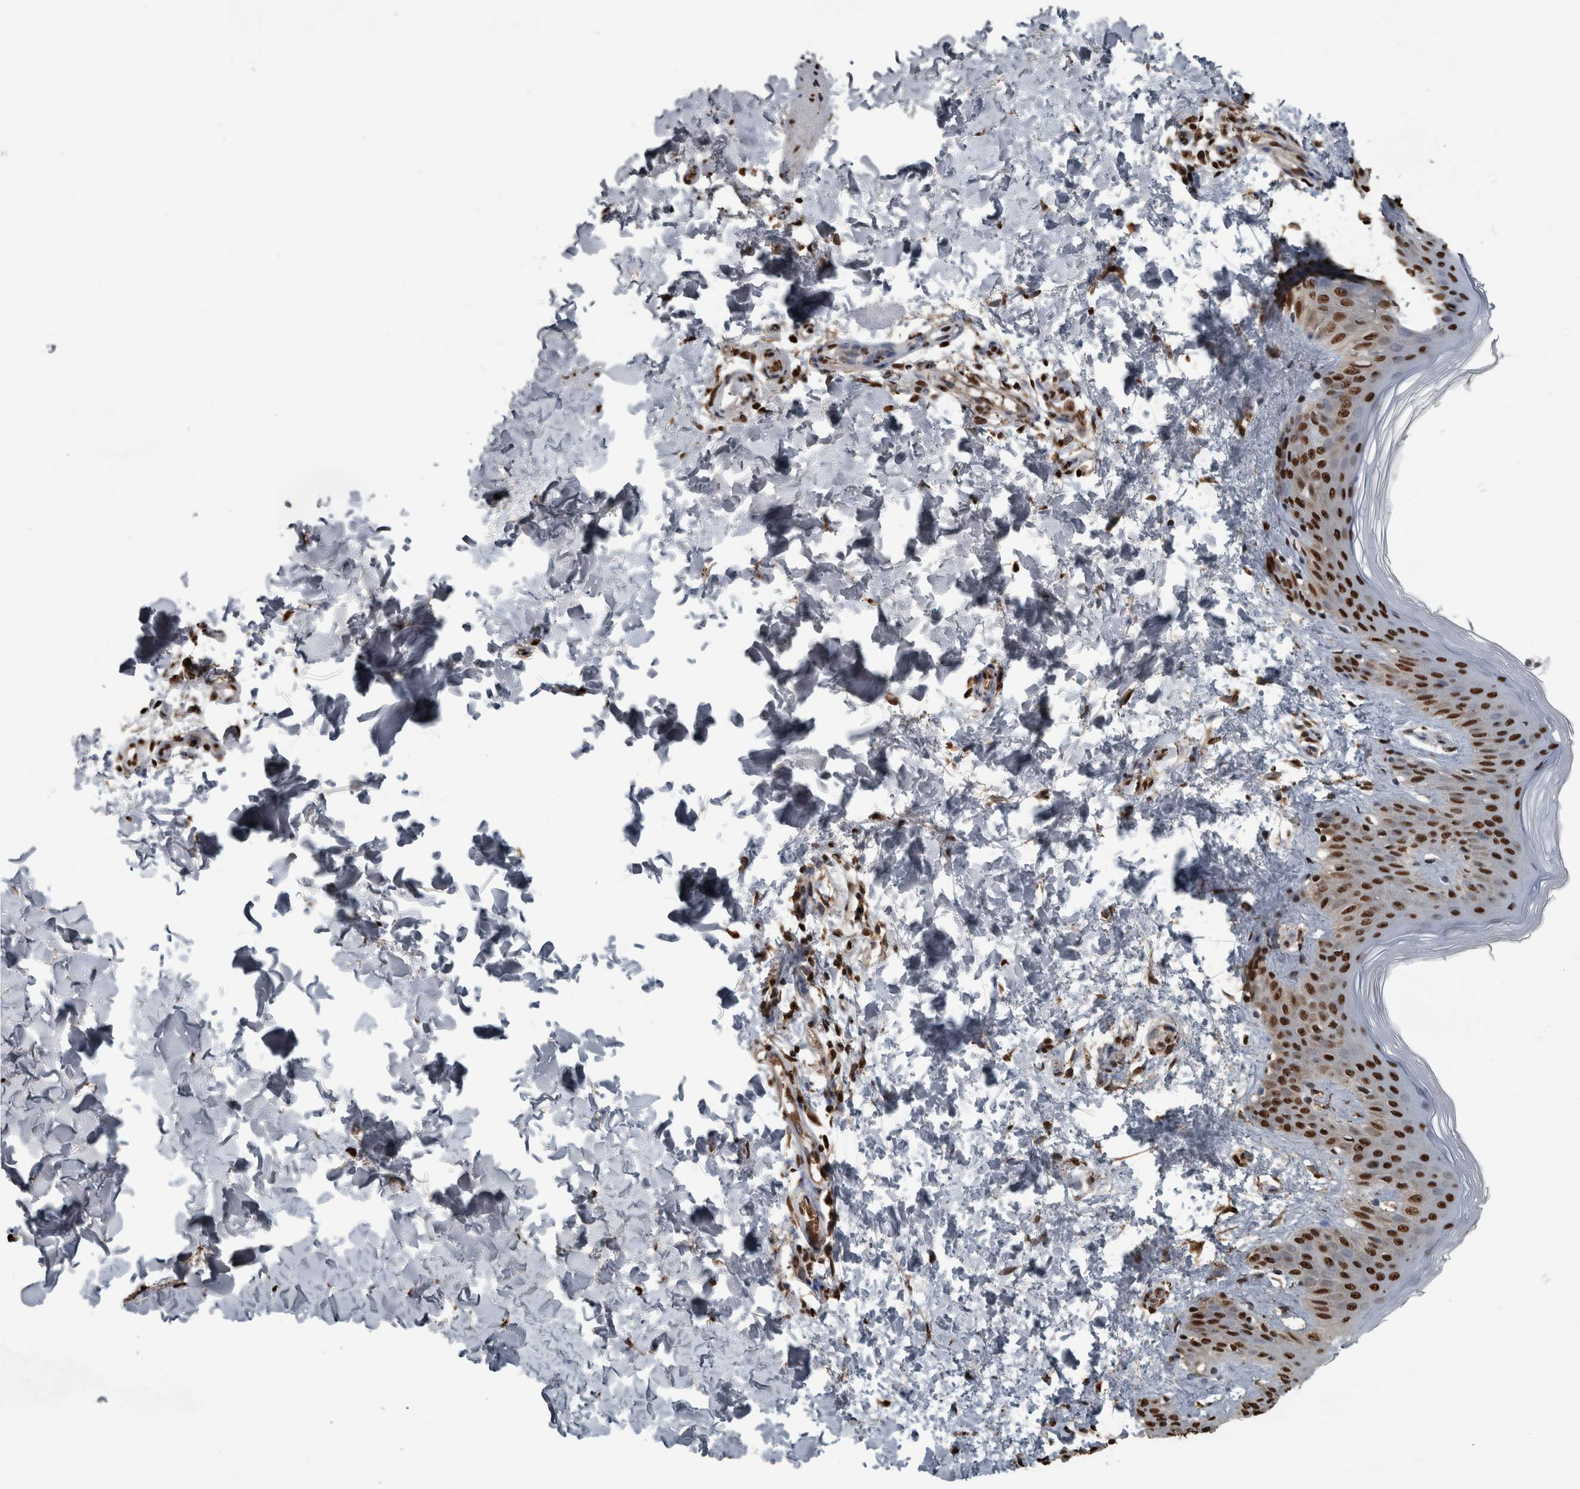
{"staining": {"intensity": "moderate", "quantity": ">75%", "location": "nuclear"}, "tissue": "skin", "cell_type": "Fibroblasts", "image_type": "normal", "snomed": [{"axis": "morphology", "description": "Normal tissue, NOS"}, {"axis": "morphology", "description": "Neoplasm, benign, NOS"}, {"axis": "topography", "description": "Skin"}, {"axis": "topography", "description": "Soft tissue"}], "caption": "Immunohistochemical staining of normal skin shows moderate nuclear protein staining in approximately >75% of fibroblasts. The protein is shown in brown color, while the nuclei are stained blue.", "gene": "TGS1", "patient": {"sex": "male", "age": 26}}